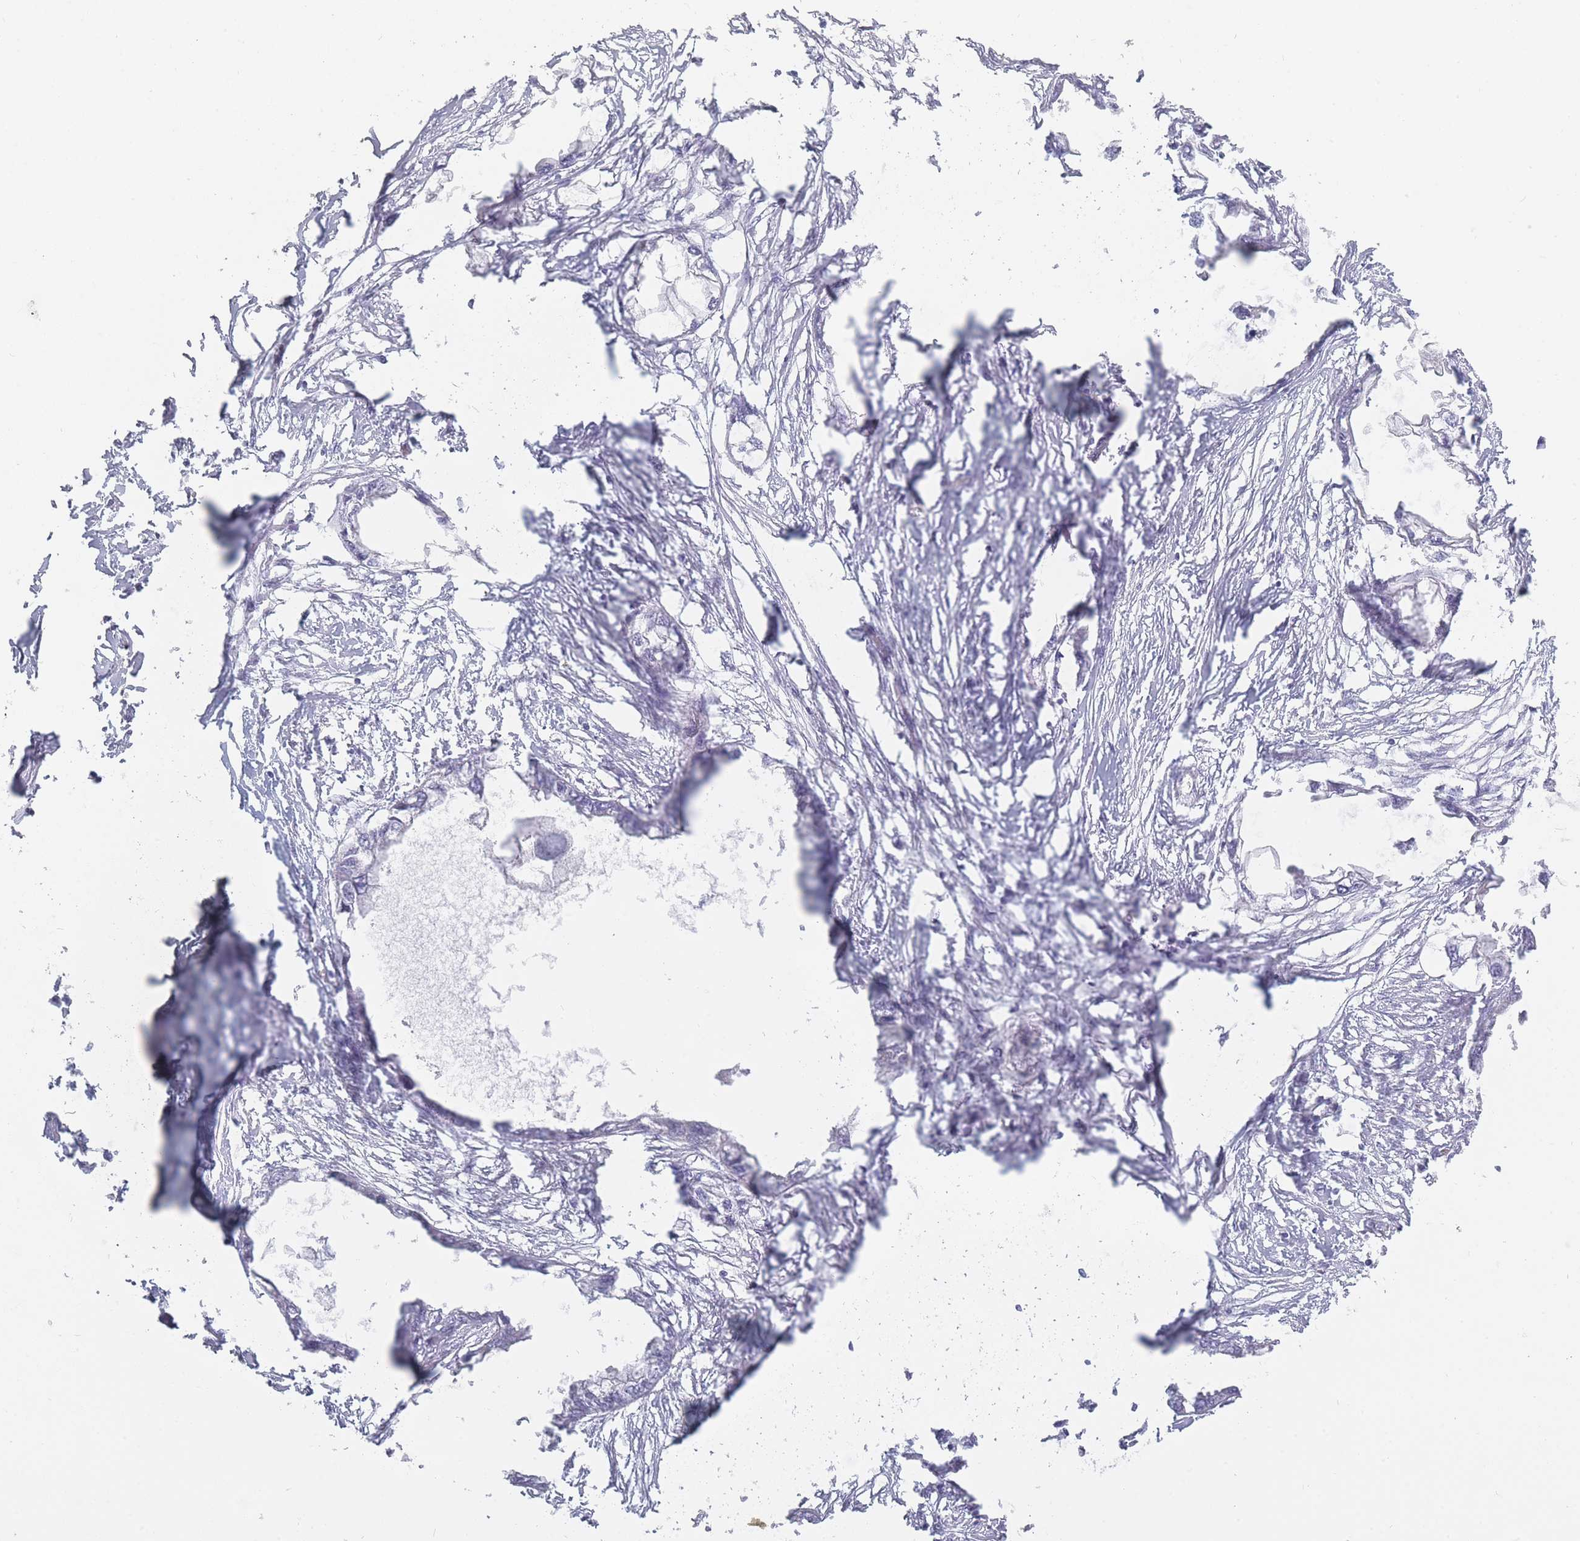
{"staining": {"intensity": "negative", "quantity": "none", "location": "none"}, "tissue": "endometrial cancer", "cell_type": "Tumor cells", "image_type": "cancer", "snomed": [{"axis": "morphology", "description": "Adenocarcinoma, NOS"}, {"axis": "morphology", "description": "Adenocarcinoma, metastatic, NOS"}, {"axis": "topography", "description": "Adipose tissue"}, {"axis": "topography", "description": "Endometrium"}], "caption": "Immunohistochemistry (IHC) of human metastatic adenocarcinoma (endometrial) reveals no staining in tumor cells. The staining was performed using DAB (3,3'-diaminobenzidine) to visualize the protein expression in brown, while the nuclei were stained in blue with hematoxylin (Magnification: 20x).", "gene": "ROS1", "patient": {"sex": "female", "age": 67}}